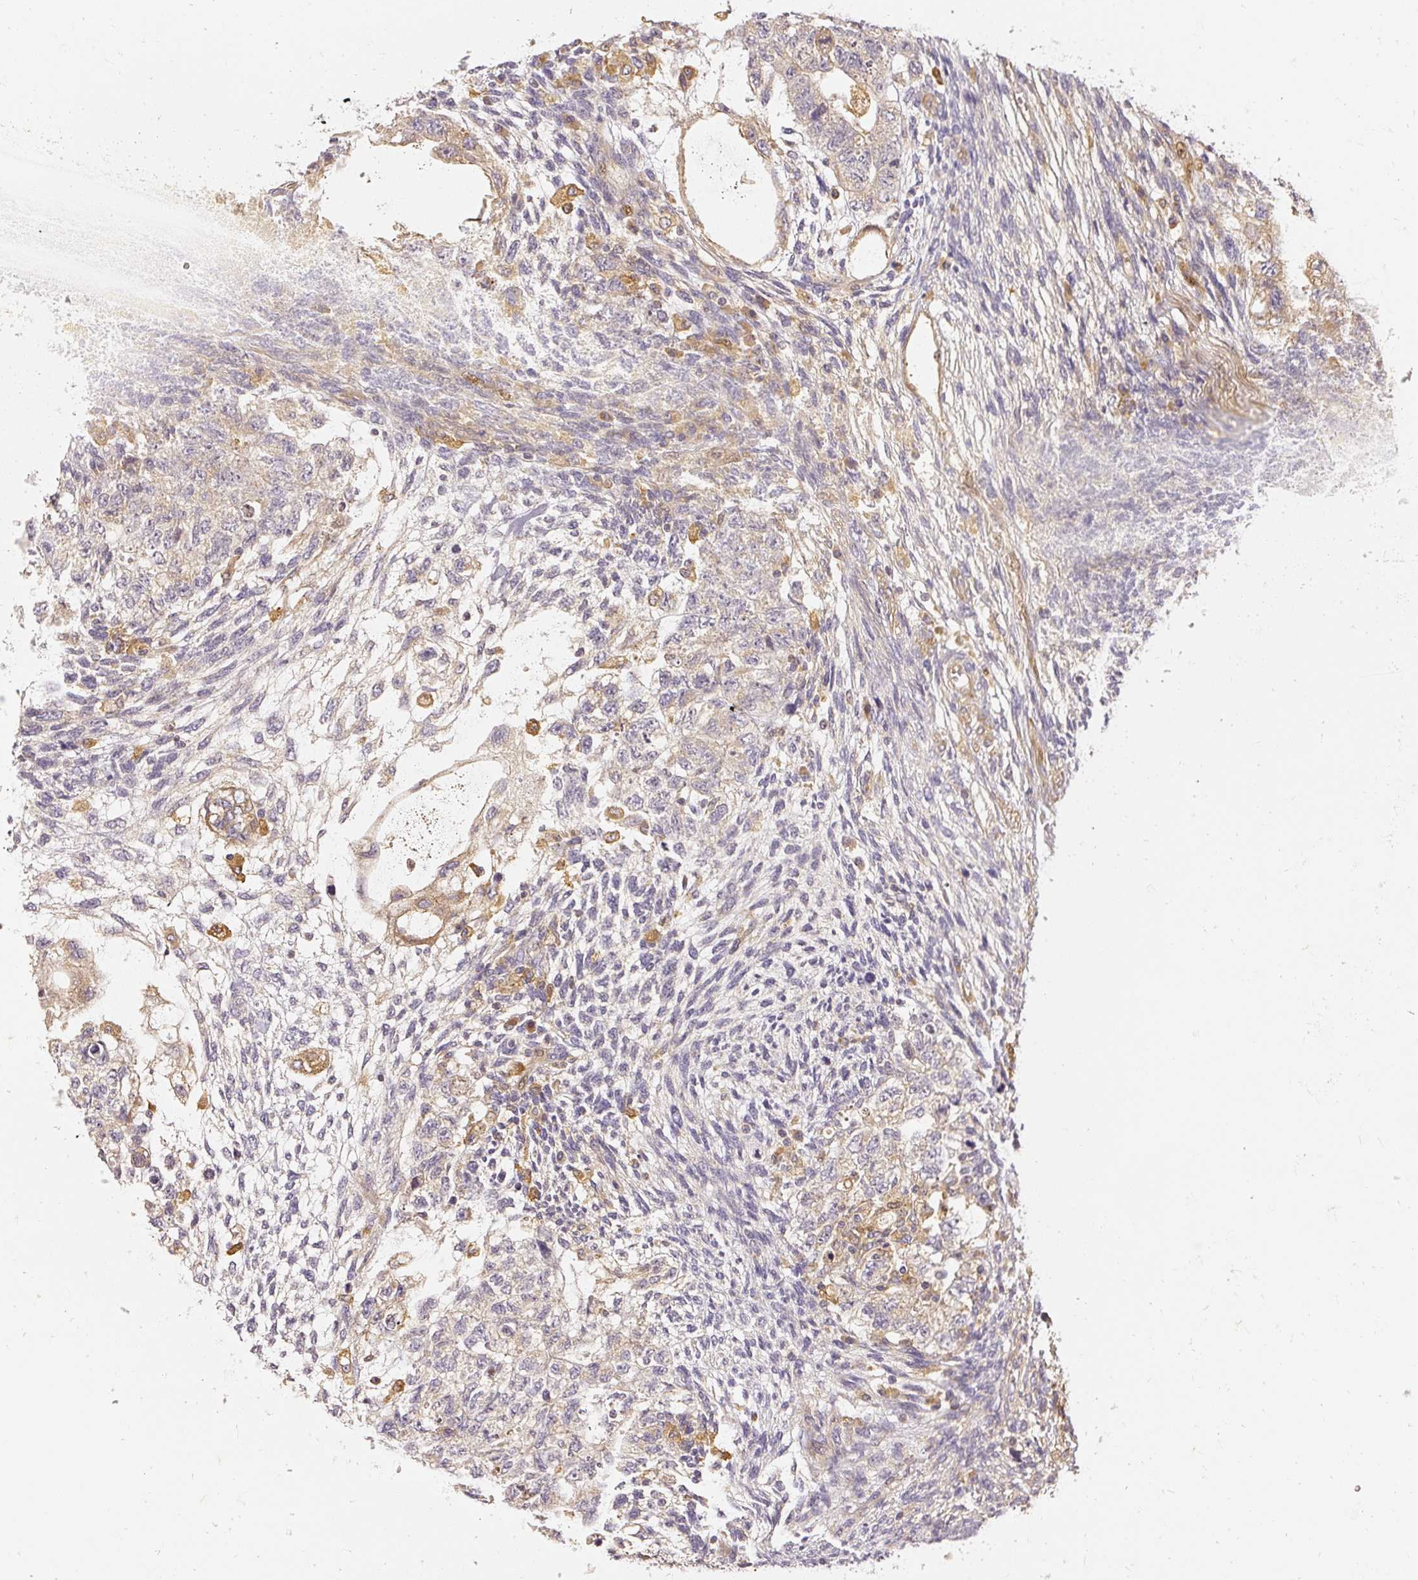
{"staining": {"intensity": "weak", "quantity": "25%-75%", "location": "cytoplasmic/membranous"}, "tissue": "testis cancer", "cell_type": "Tumor cells", "image_type": "cancer", "snomed": [{"axis": "morphology", "description": "Normal tissue, NOS"}, {"axis": "morphology", "description": "Carcinoma, Embryonal, NOS"}, {"axis": "topography", "description": "Testis"}], "caption": "Testis embryonal carcinoma was stained to show a protein in brown. There is low levels of weak cytoplasmic/membranous staining in approximately 25%-75% of tumor cells.", "gene": "NAPA", "patient": {"sex": "male", "age": 36}}